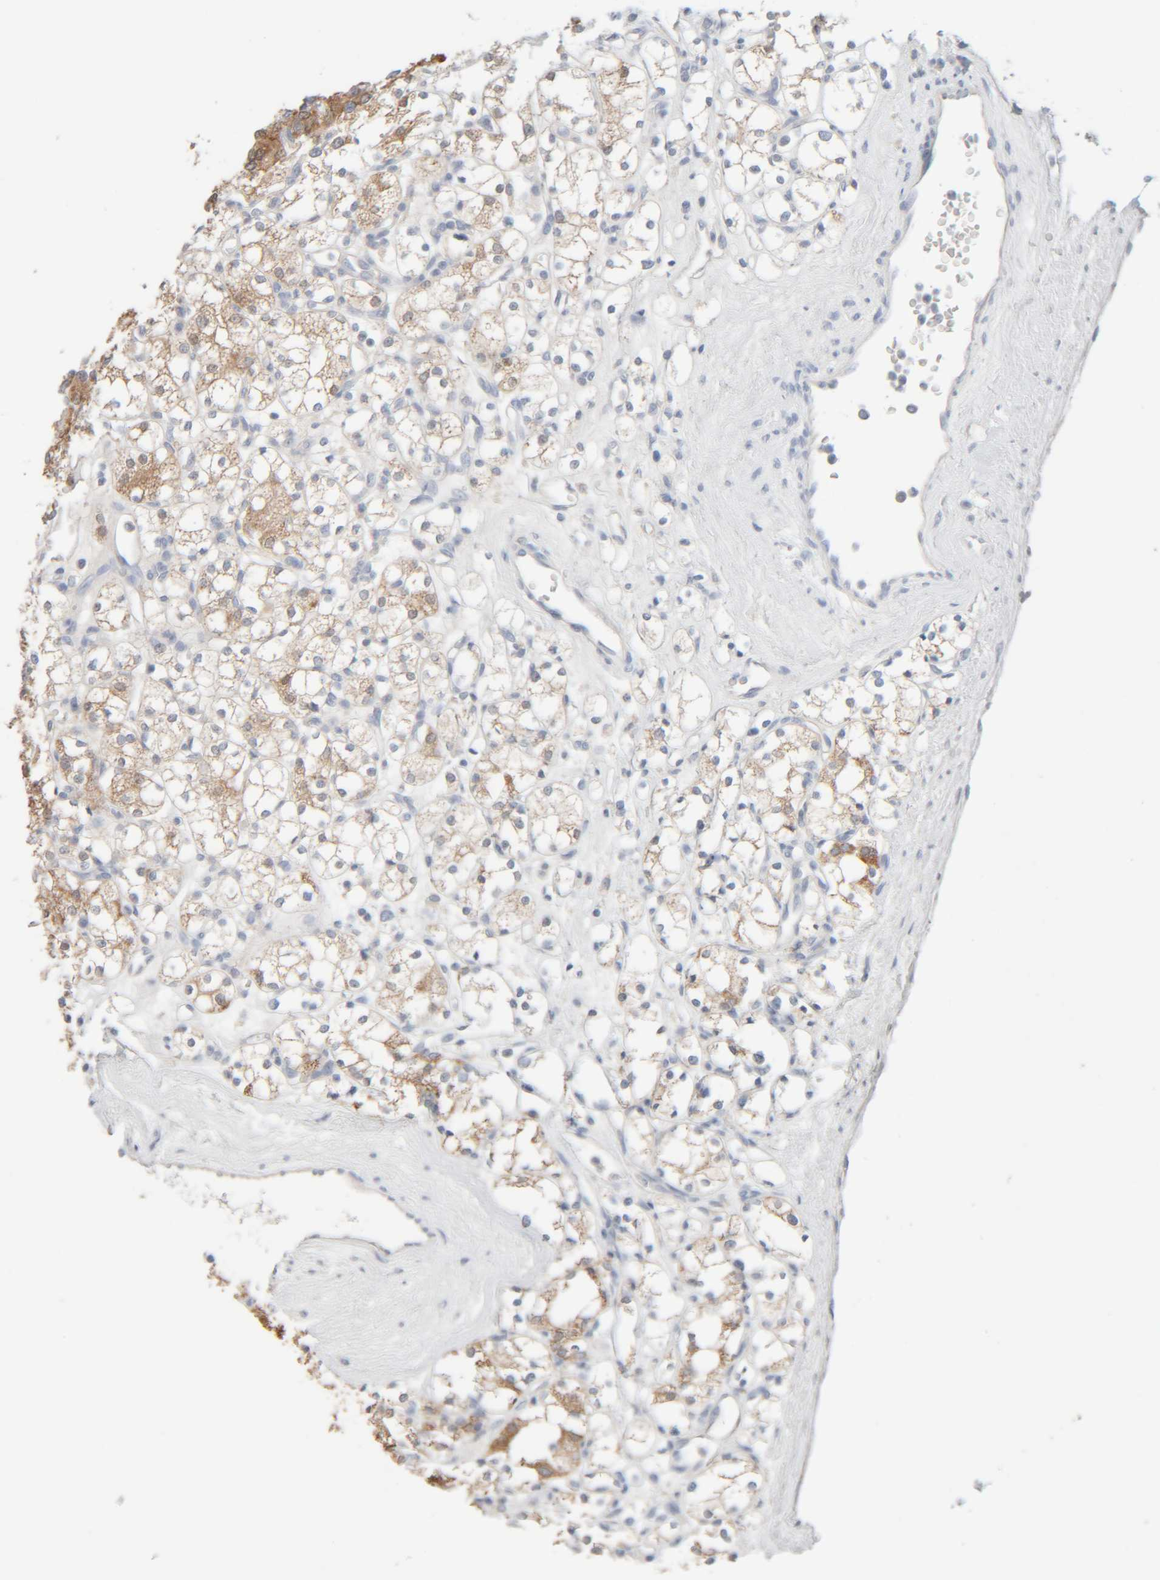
{"staining": {"intensity": "moderate", "quantity": "<25%", "location": "cytoplasmic/membranous,nuclear"}, "tissue": "renal cancer", "cell_type": "Tumor cells", "image_type": "cancer", "snomed": [{"axis": "morphology", "description": "Adenocarcinoma, NOS"}, {"axis": "topography", "description": "Kidney"}], "caption": "Renal adenocarcinoma stained with a brown dye displays moderate cytoplasmic/membranous and nuclear positive expression in about <25% of tumor cells.", "gene": "RIDA", "patient": {"sex": "male", "age": 77}}